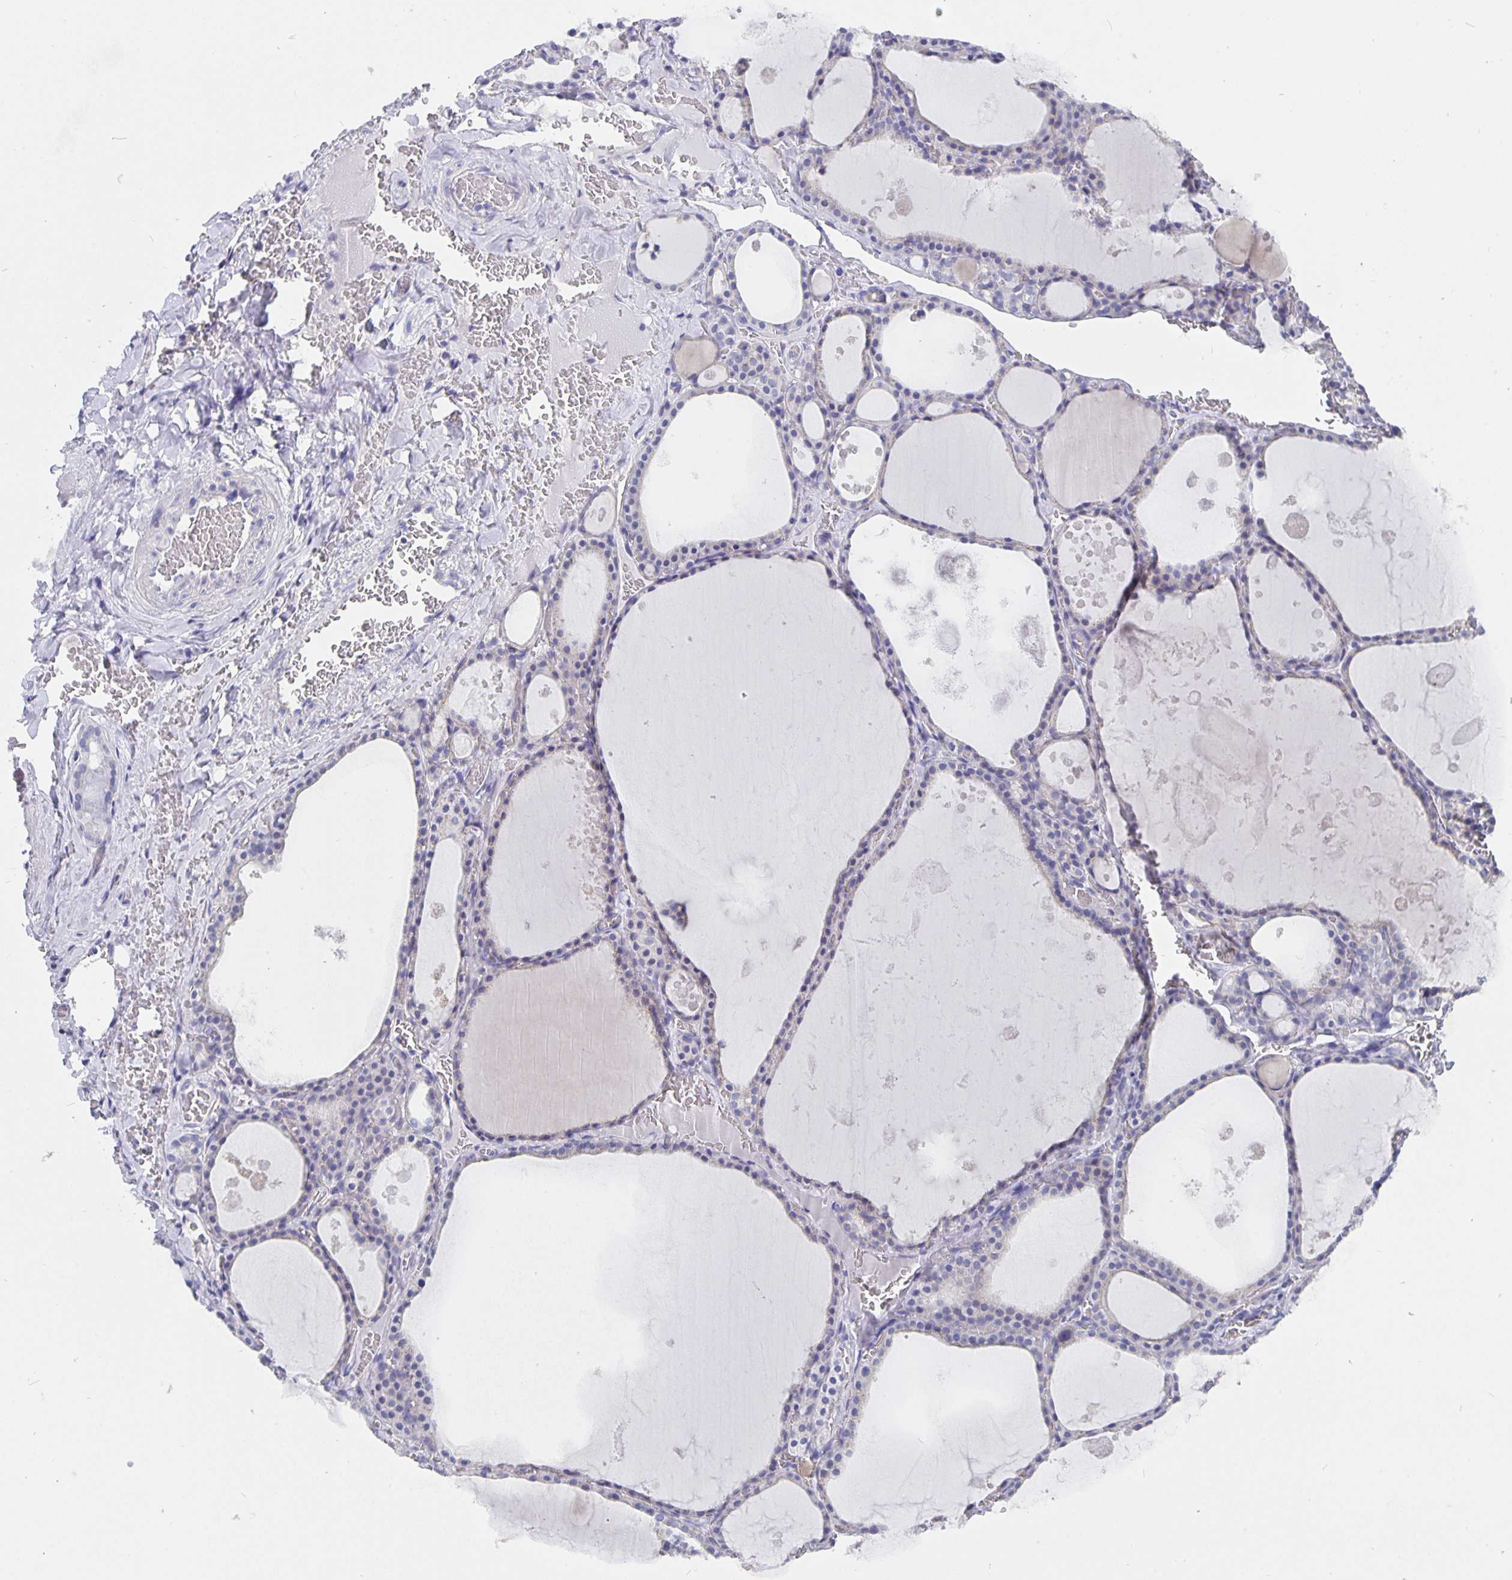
{"staining": {"intensity": "negative", "quantity": "none", "location": "none"}, "tissue": "thyroid gland", "cell_type": "Glandular cells", "image_type": "normal", "snomed": [{"axis": "morphology", "description": "Normal tissue, NOS"}, {"axis": "topography", "description": "Thyroid gland"}], "caption": "Immunohistochemistry micrograph of unremarkable thyroid gland: human thyroid gland stained with DAB (3,3'-diaminobenzidine) exhibits no significant protein expression in glandular cells.", "gene": "CFAP74", "patient": {"sex": "male", "age": 56}}